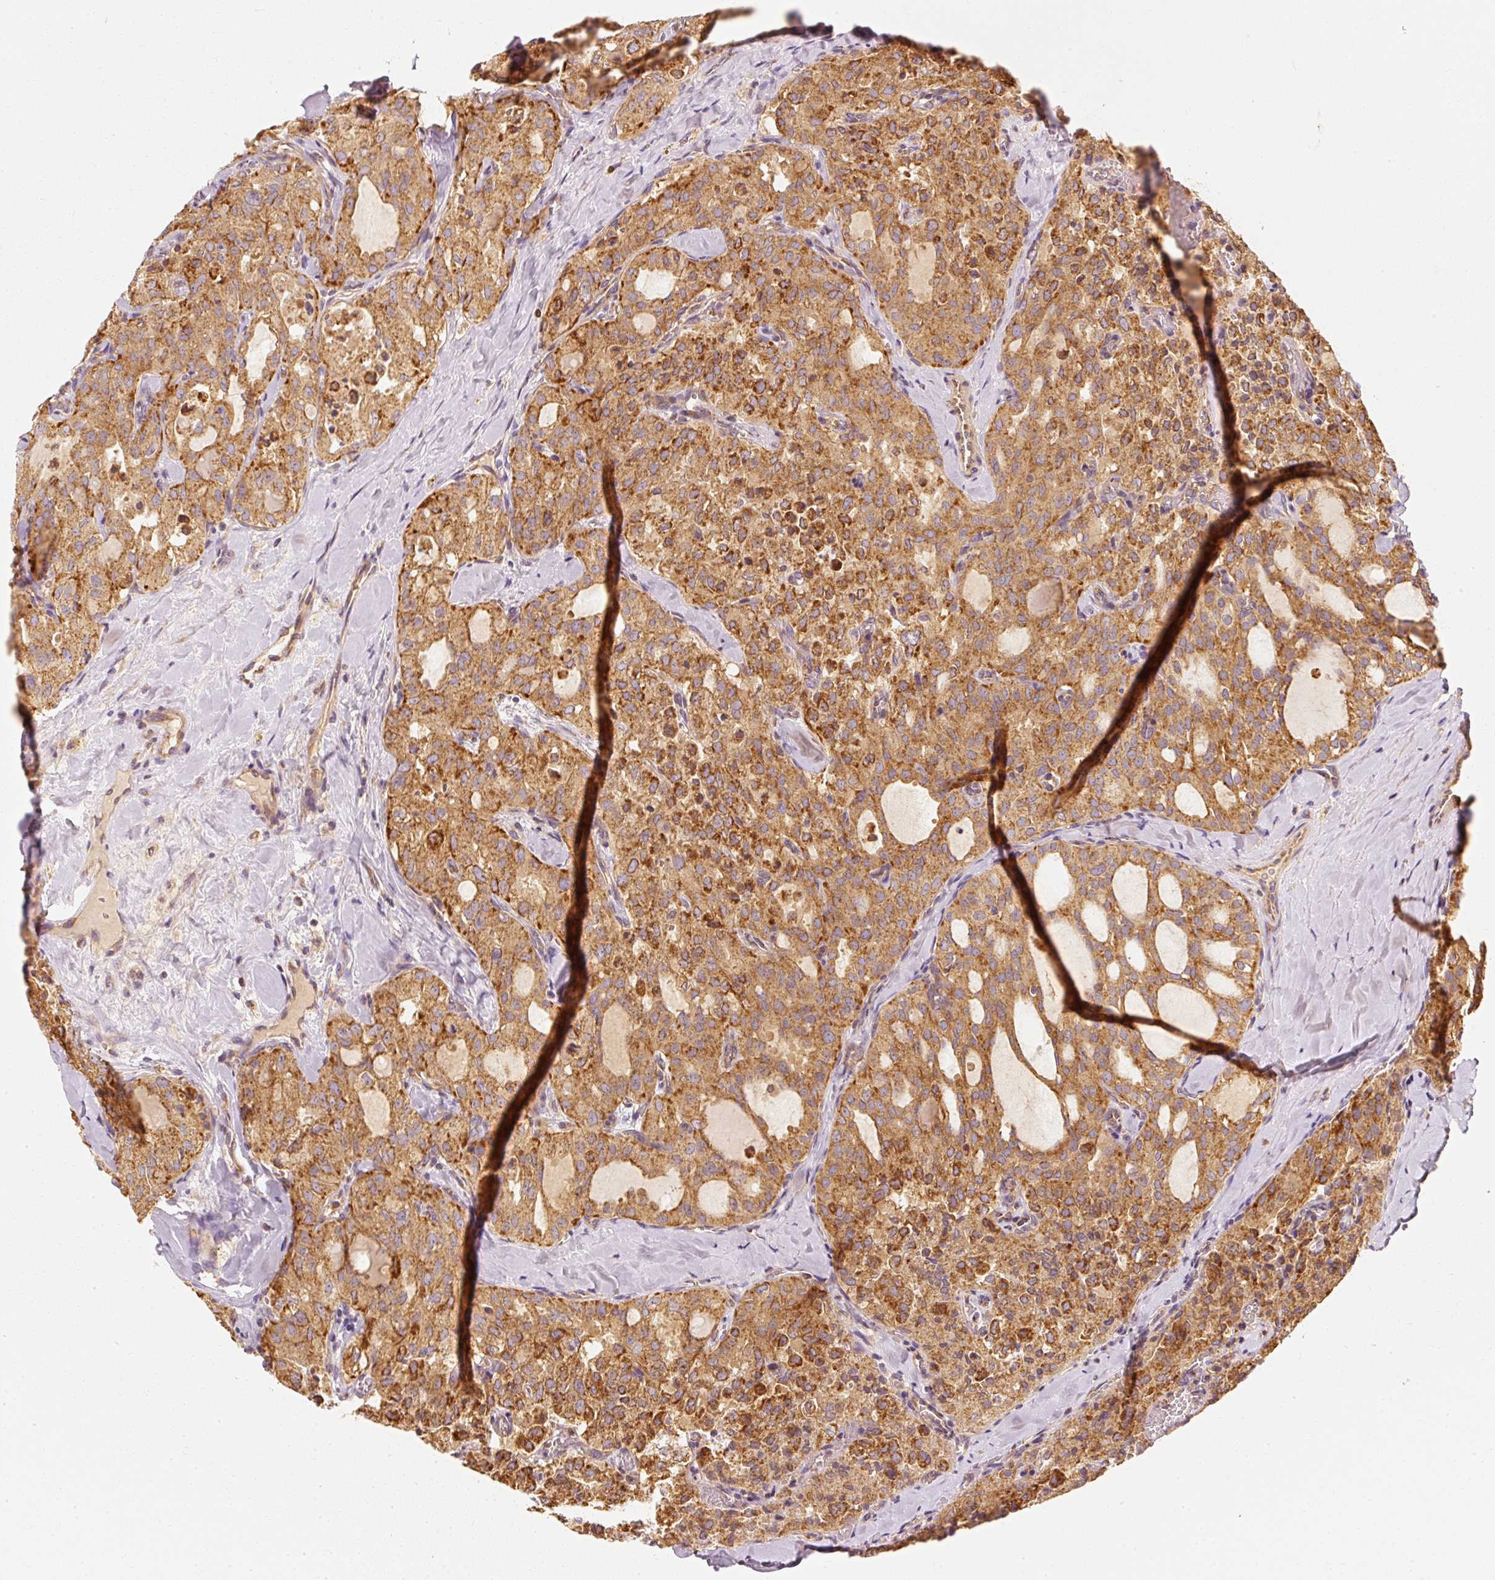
{"staining": {"intensity": "moderate", "quantity": ">75%", "location": "cytoplasmic/membranous"}, "tissue": "thyroid cancer", "cell_type": "Tumor cells", "image_type": "cancer", "snomed": [{"axis": "morphology", "description": "Follicular adenoma carcinoma, NOS"}, {"axis": "topography", "description": "Thyroid gland"}], "caption": "Approximately >75% of tumor cells in thyroid cancer (follicular adenoma carcinoma) show moderate cytoplasmic/membranous protein expression as visualized by brown immunohistochemical staining.", "gene": "TOMM40", "patient": {"sex": "male", "age": 75}}